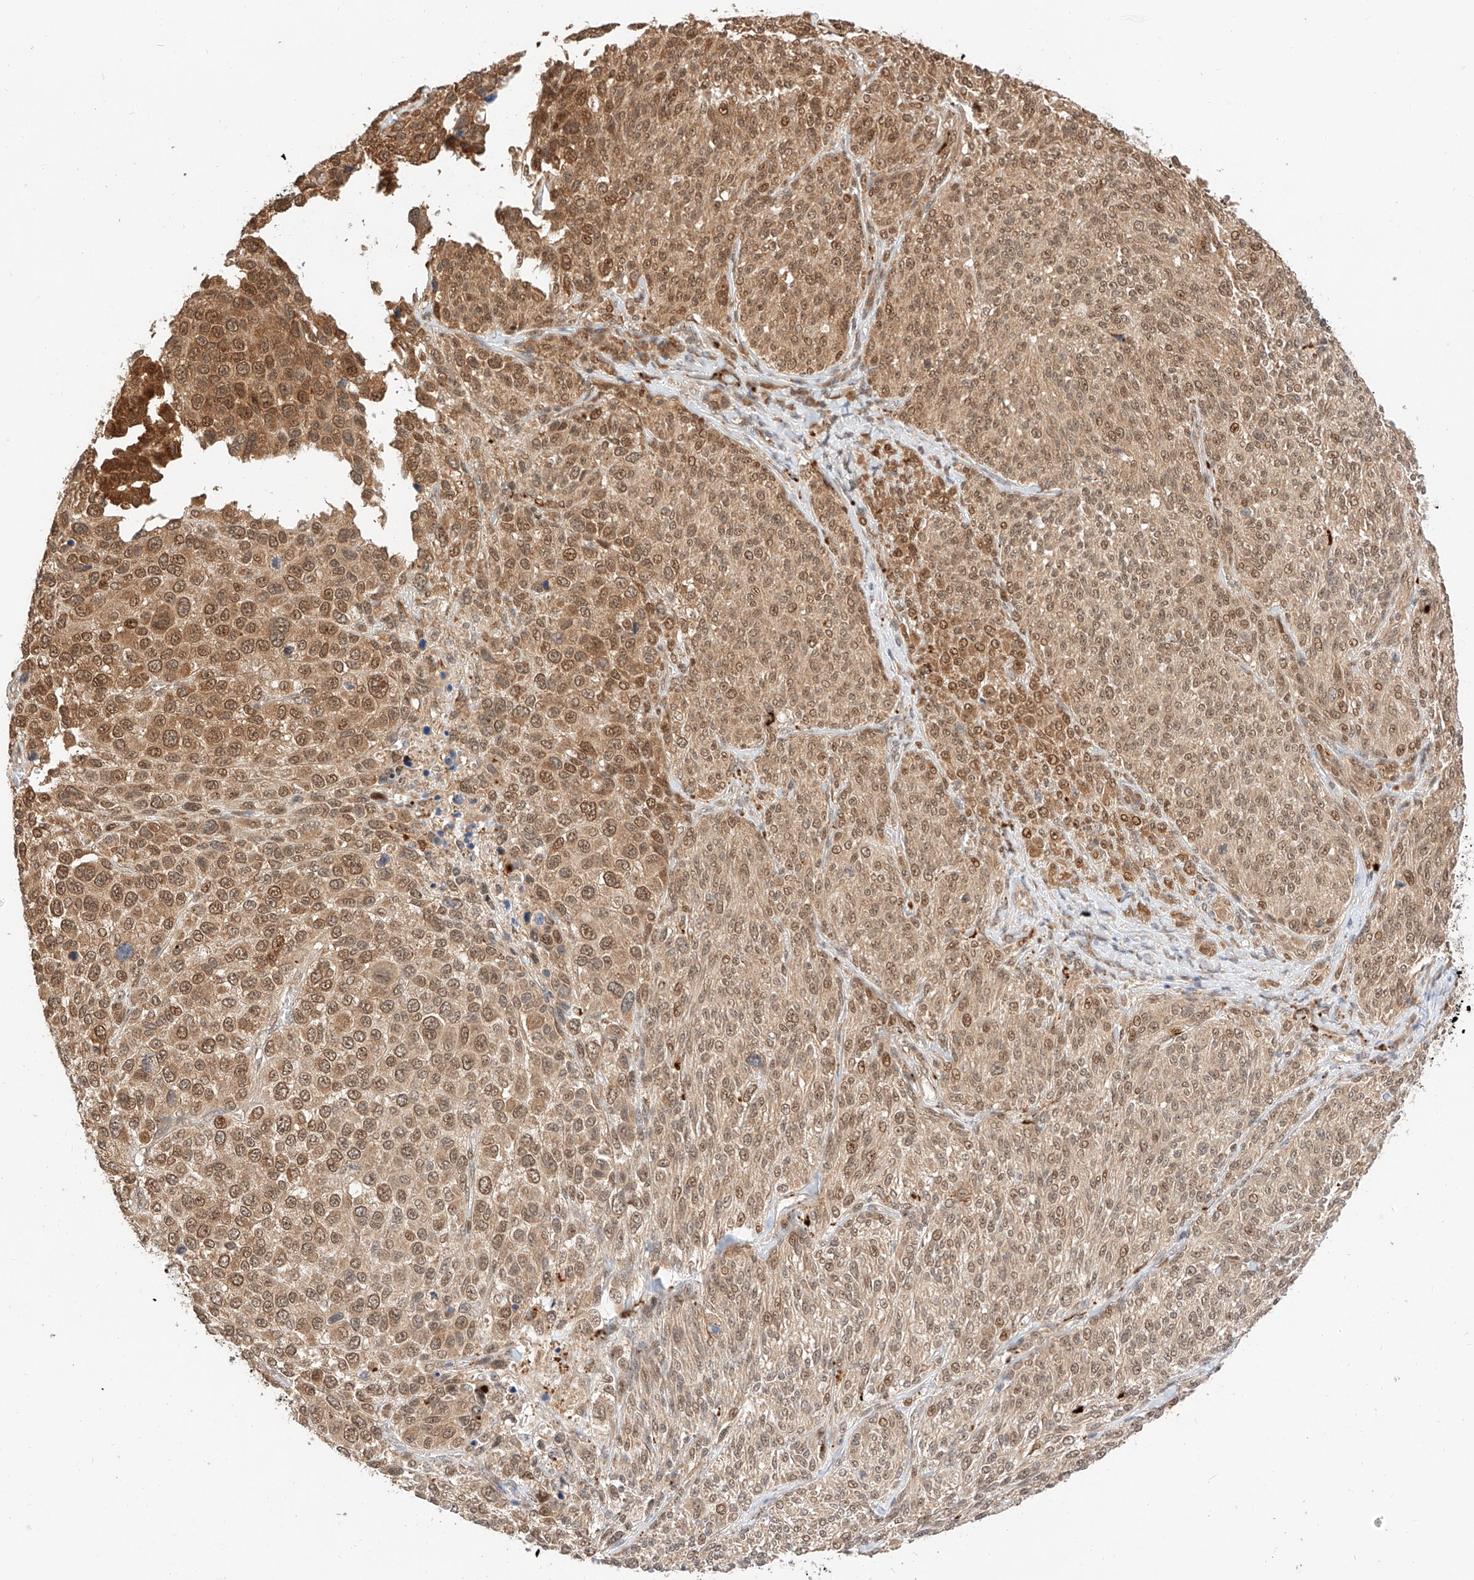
{"staining": {"intensity": "moderate", "quantity": ">75%", "location": "cytoplasmic/membranous,nuclear"}, "tissue": "melanoma", "cell_type": "Tumor cells", "image_type": "cancer", "snomed": [{"axis": "morphology", "description": "Malignant melanoma, NOS"}, {"axis": "topography", "description": "Skin of trunk"}], "caption": "Human malignant melanoma stained with a brown dye displays moderate cytoplasmic/membranous and nuclear positive positivity in about >75% of tumor cells.", "gene": "EIF4H", "patient": {"sex": "male", "age": 71}}